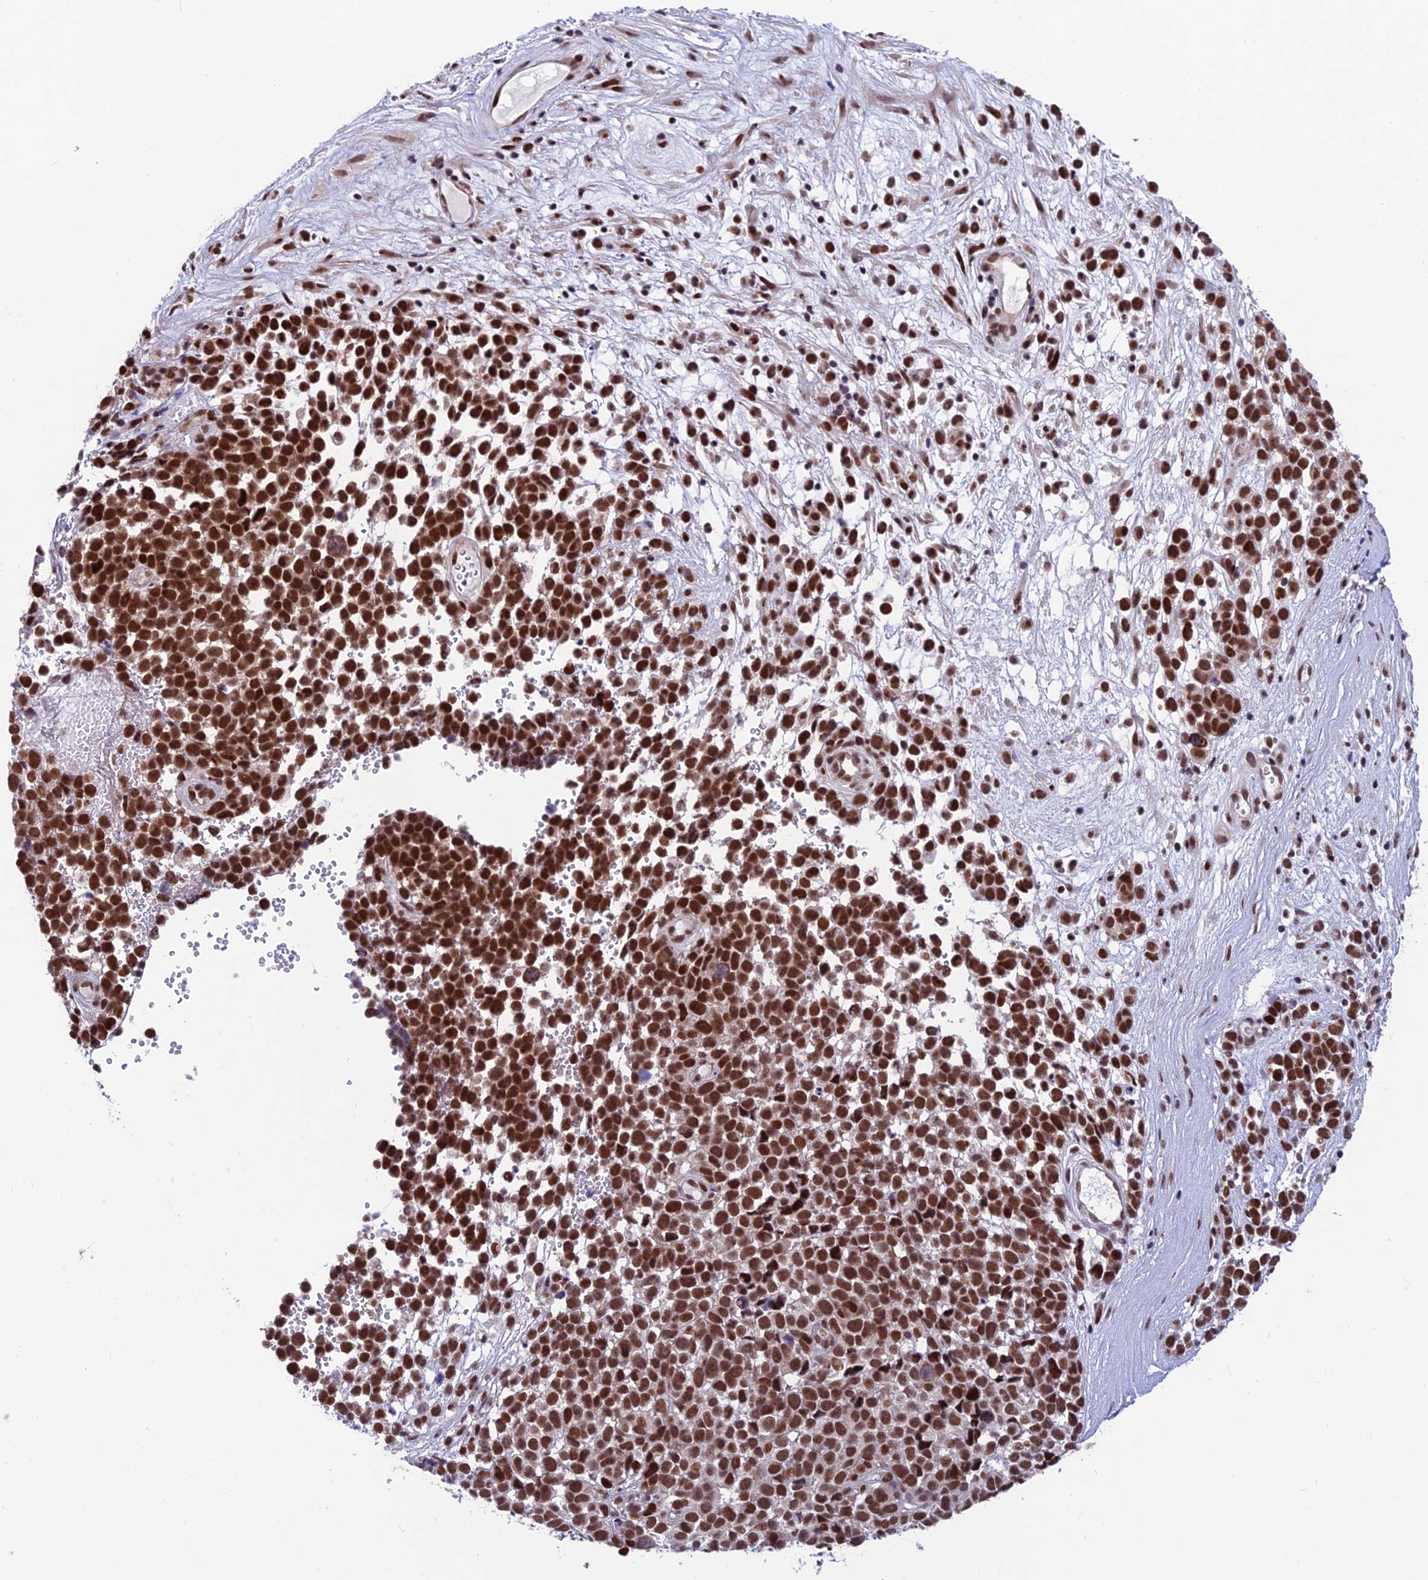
{"staining": {"intensity": "strong", "quantity": ">75%", "location": "nuclear"}, "tissue": "melanoma", "cell_type": "Tumor cells", "image_type": "cancer", "snomed": [{"axis": "morphology", "description": "Malignant melanoma, NOS"}, {"axis": "topography", "description": "Nose, NOS"}], "caption": "The image reveals immunohistochemical staining of malignant melanoma. There is strong nuclear positivity is identified in approximately >75% of tumor cells. (DAB (3,3'-diaminobenzidine) IHC, brown staining for protein, blue staining for nuclei).", "gene": "KIAA1191", "patient": {"sex": "female", "age": 48}}